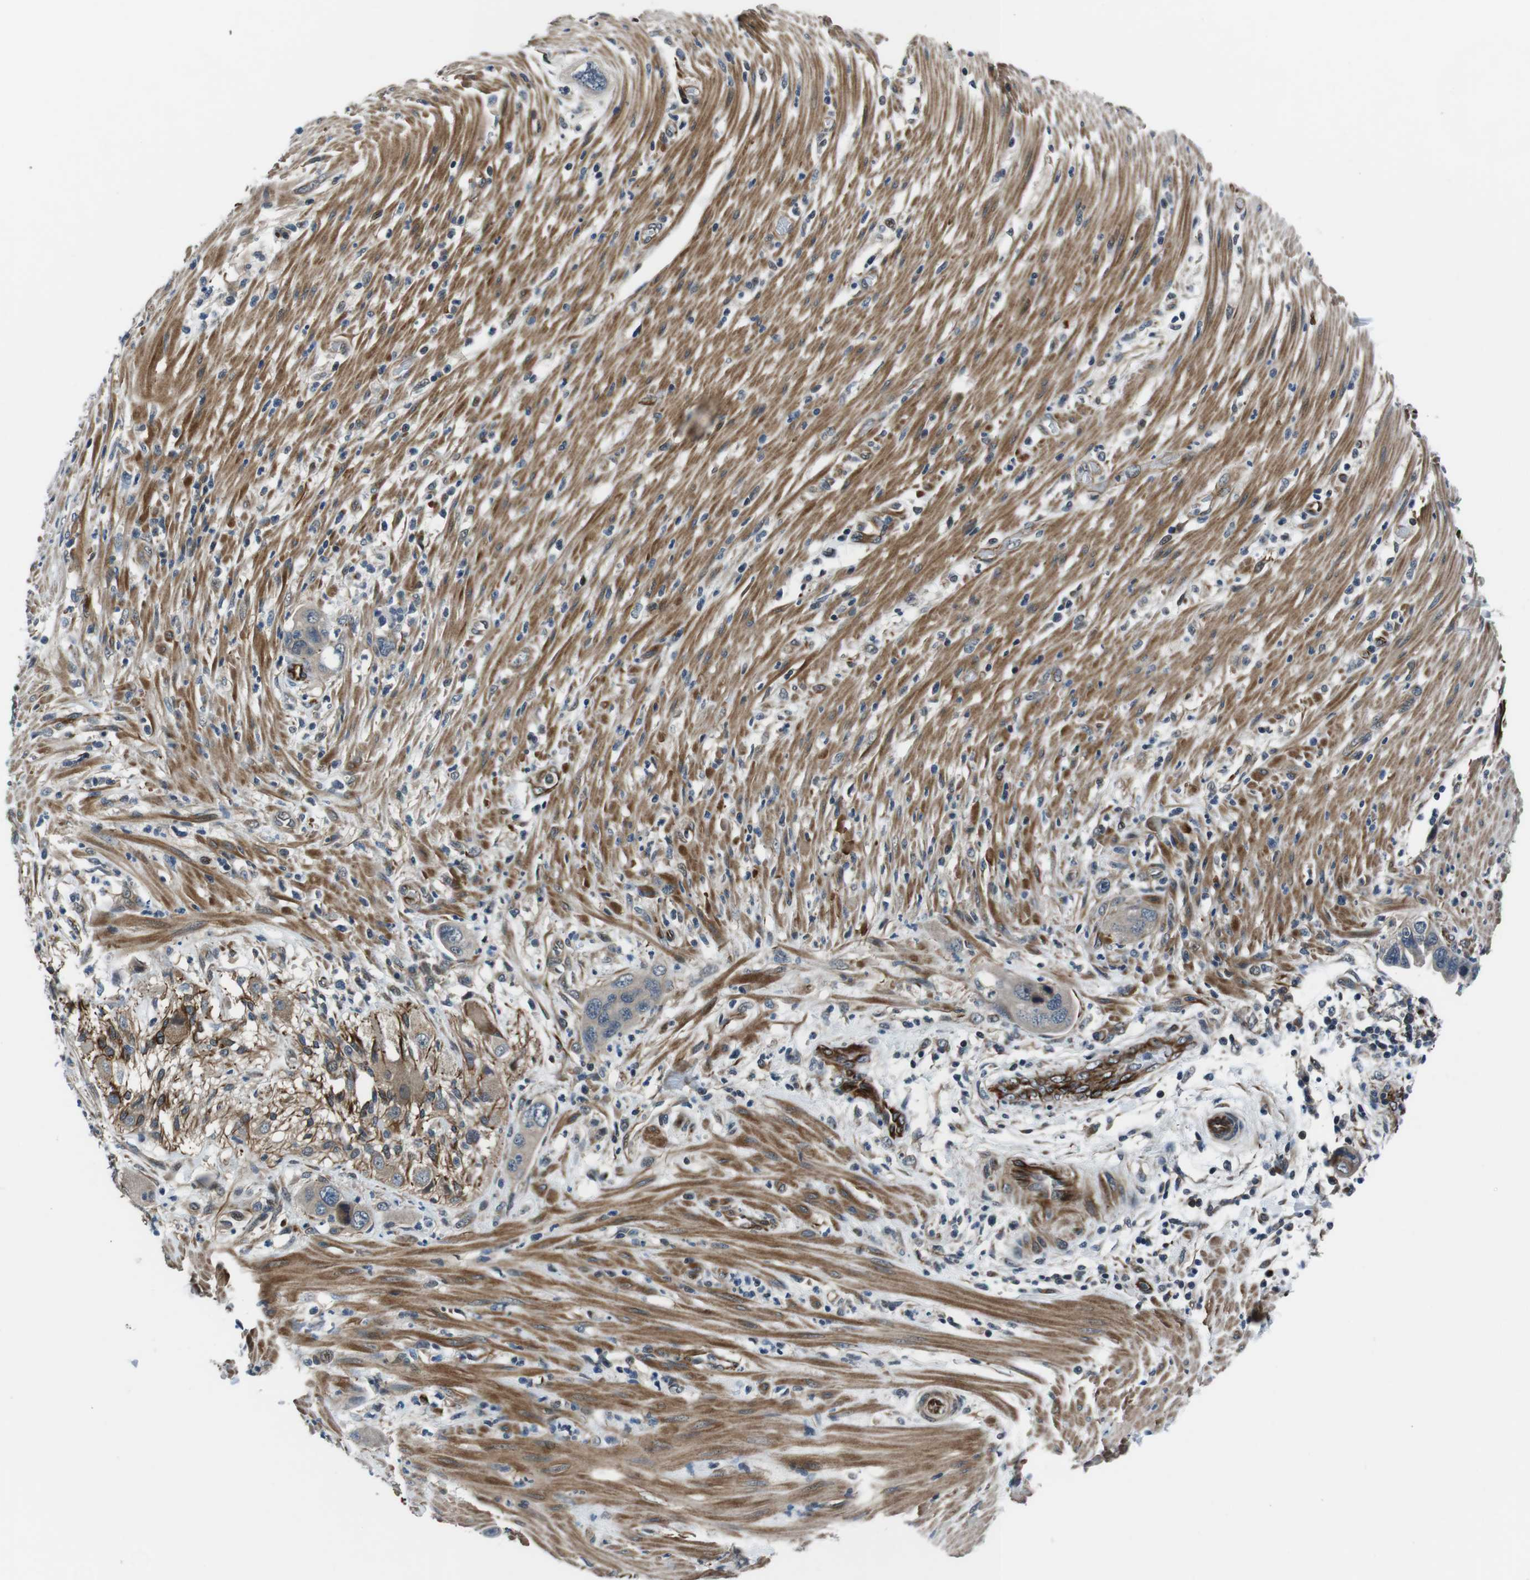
{"staining": {"intensity": "negative", "quantity": "none", "location": "none"}, "tissue": "pancreatic cancer", "cell_type": "Tumor cells", "image_type": "cancer", "snomed": [{"axis": "morphology", "description": "Adenocarcinoma, NOS"}, {"axis": "topography", "description": "Pancreas"}], "caption": "Image shows no protein expression in tumor cells of pancreatic cancer tissue.", "gene": "LRRC49", "patient": {"sex": "female", "age": 71}}